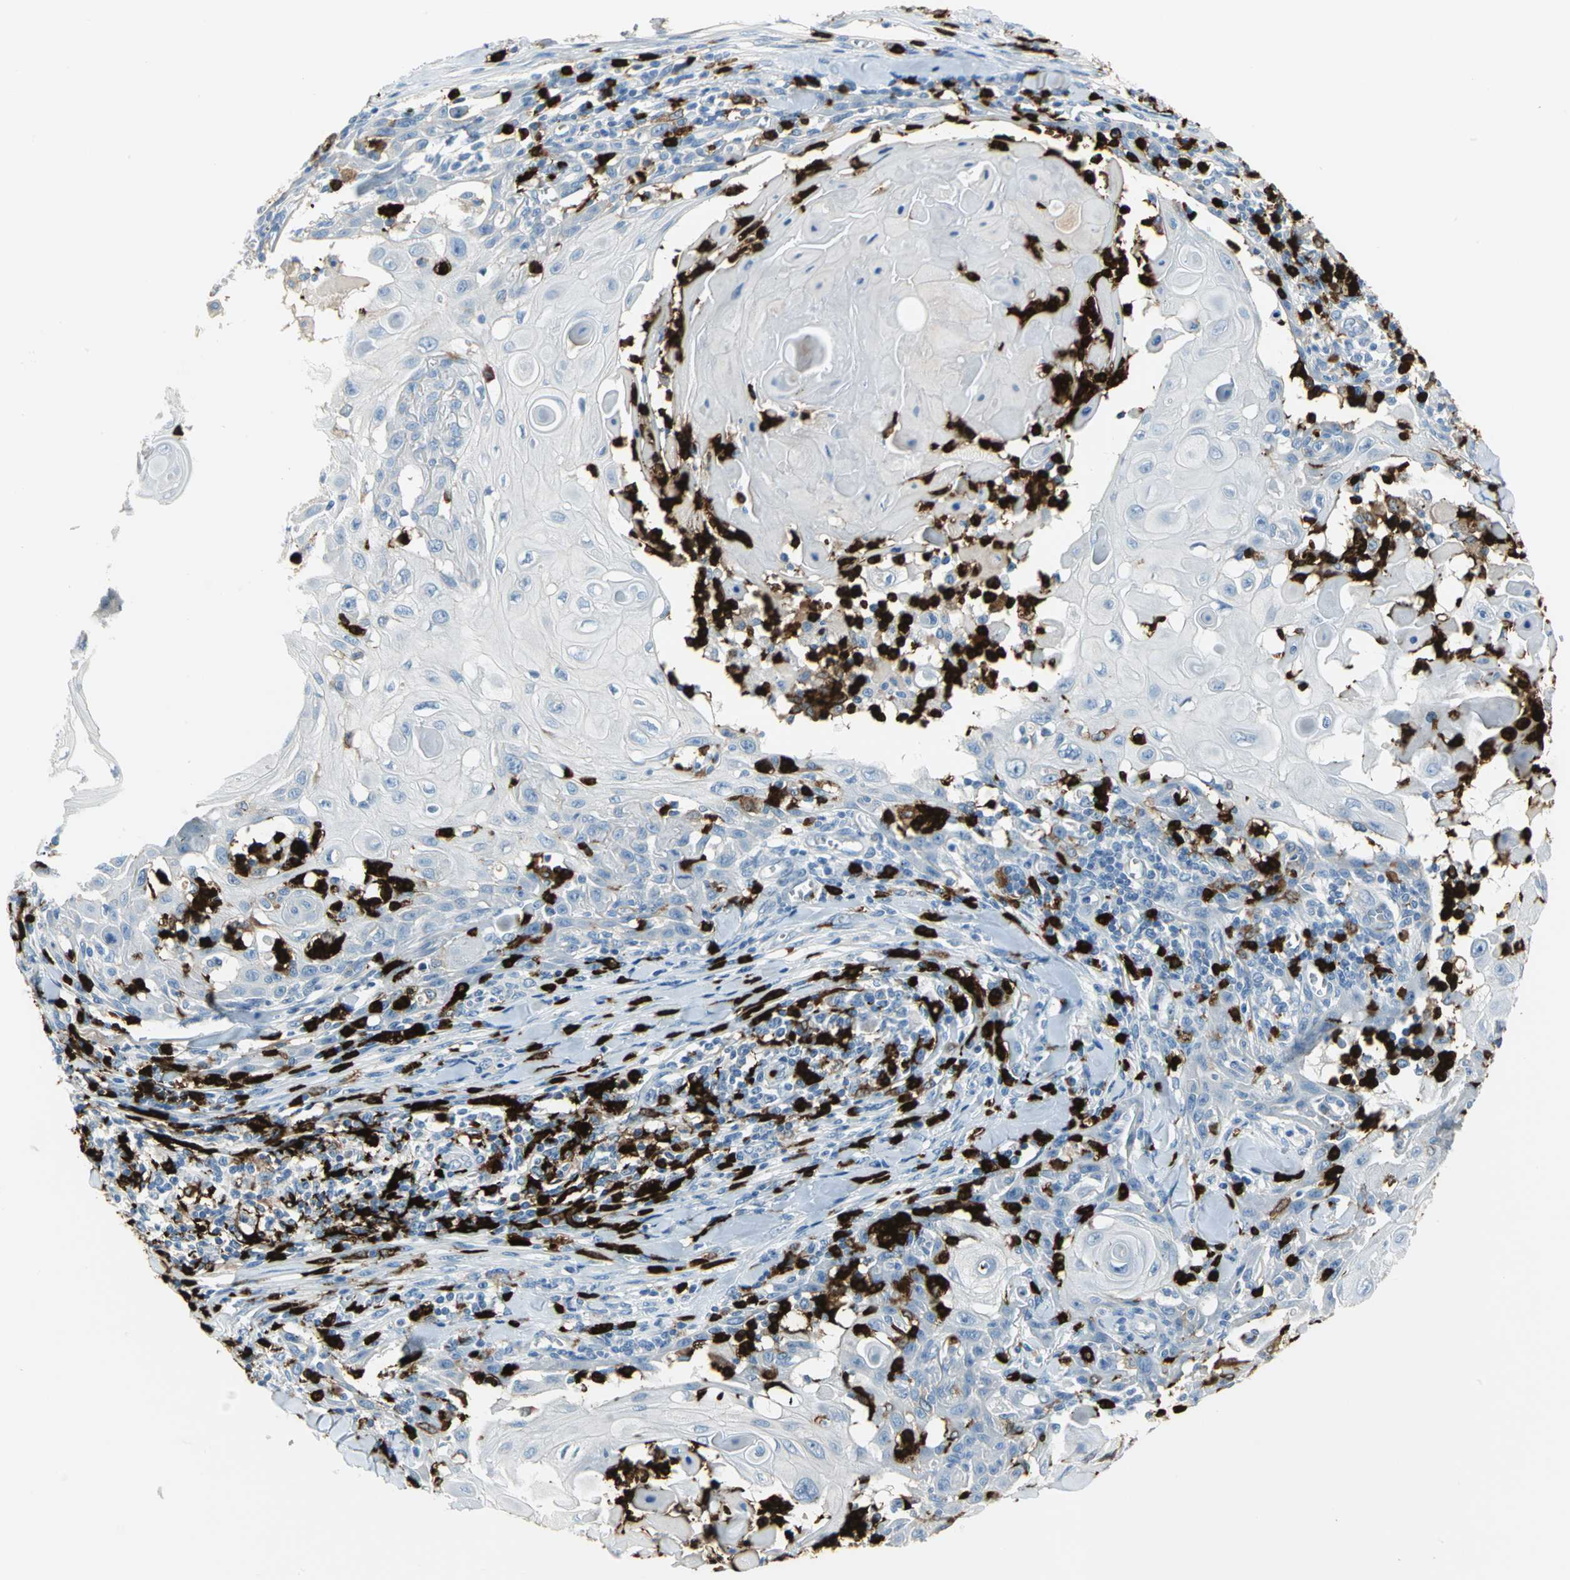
{"staining": {"intensity": "negative", "quantity": "none", "location": "none"}, "tissue": "skin cancer", "cell_type": "Tumor cells", "image_type": "cancer", "snomed": [{"axis": "morphology", "description": "Squamous cell carcinoma, NOS"}, {"axis": "topography", "description": "Skin"}], "caption": "Immunohistochemistry (IHC) of squamous cell carcinoma (skin) displays no positivity in tumor cells.", "gene": "ALOX15", "patient": {"sex": "male", "age": 24}}